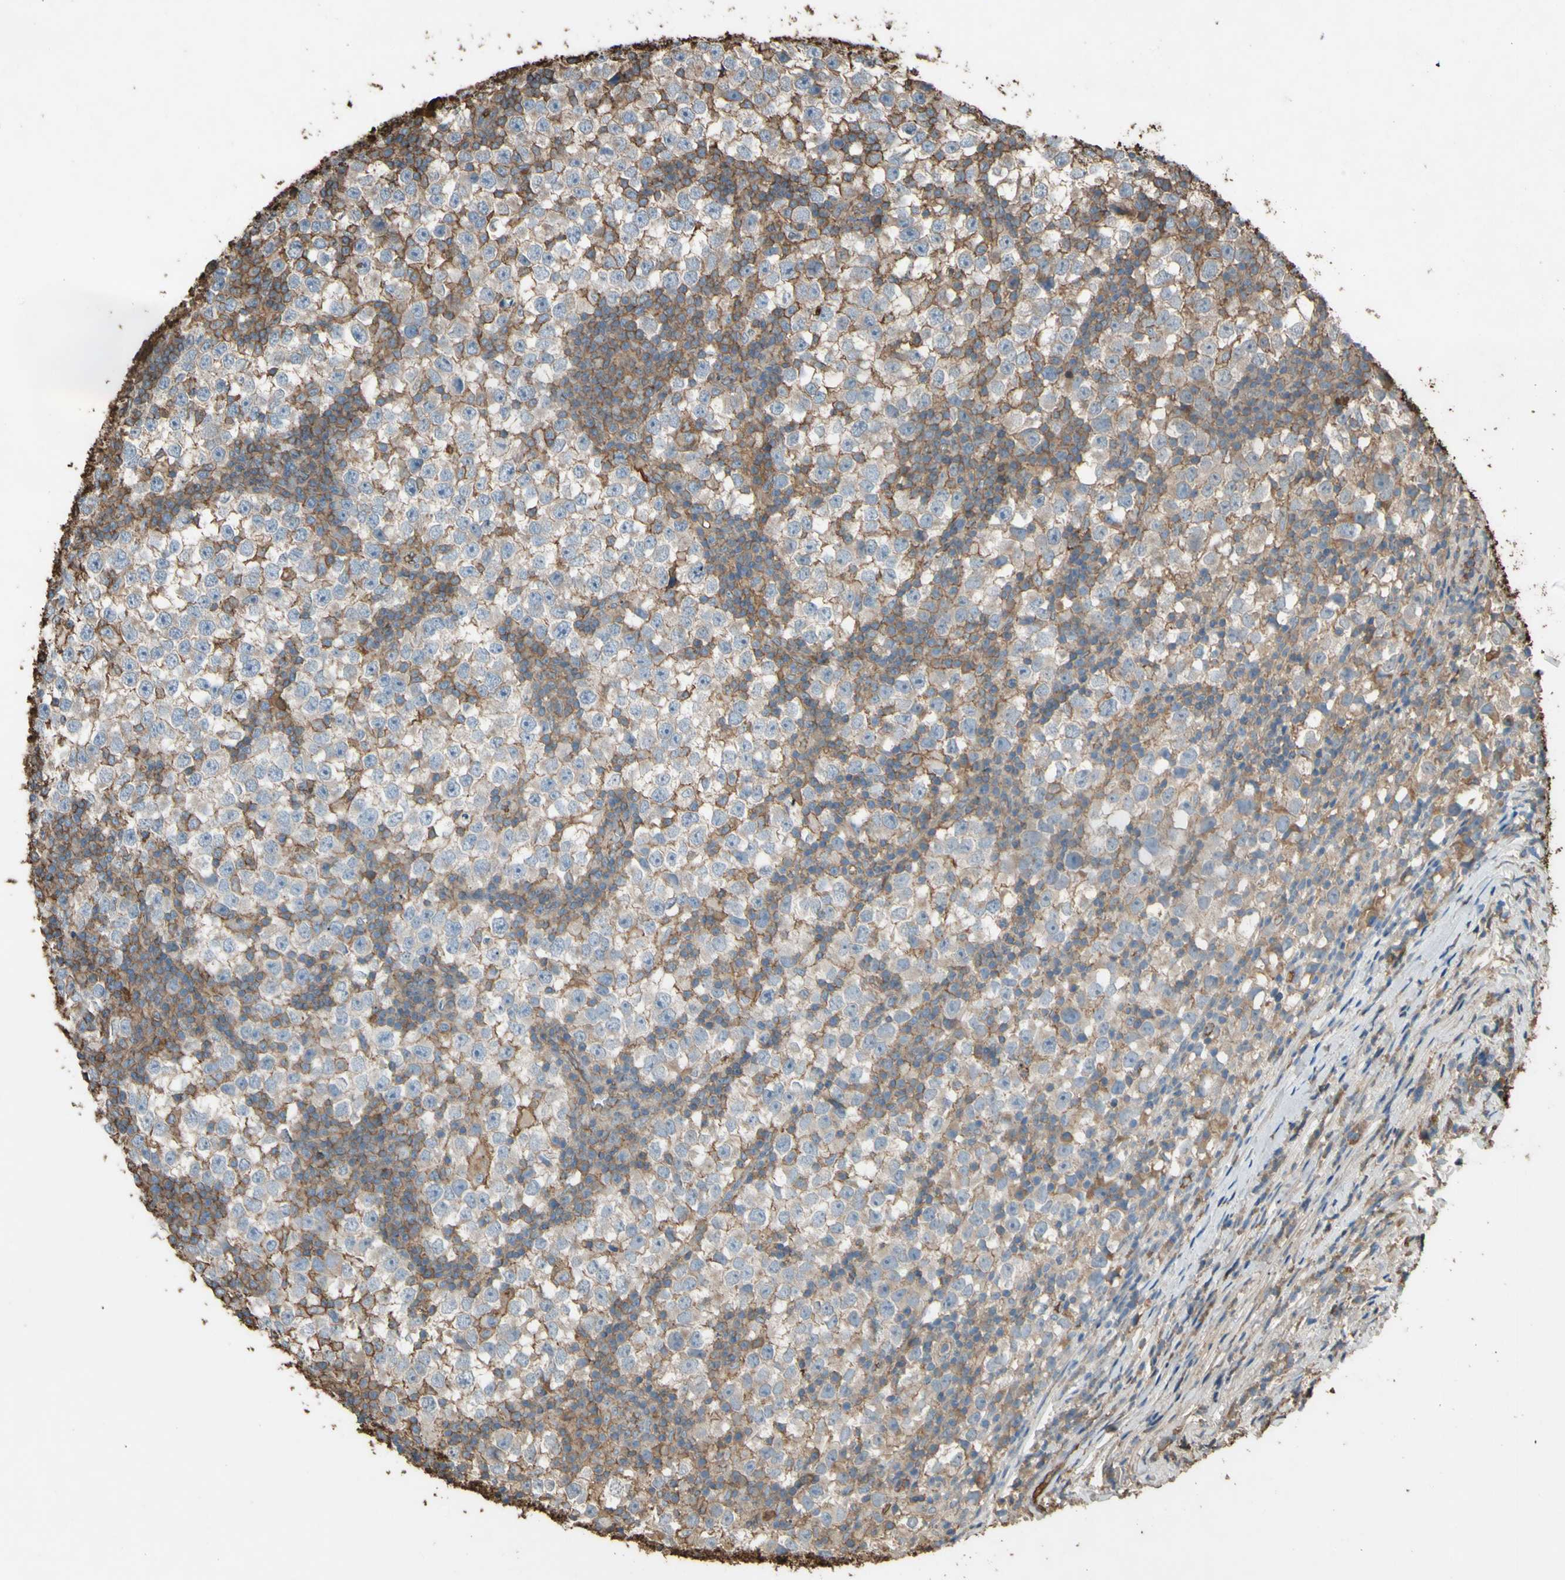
{"staining": {"intensity": "weak", "quantity": "<25%", "location": "cytoplasmic/membranous,nuclear"}, "tissue": "testis cancer", "cell_type": "Tumor cells", "image_type": "cancer", "snomed": [{"axis": "morphology", "description": "Seminoma, NOS"}, {"axis": "topography", "description": "Testis"}], "caption": "Tumor cells are negative for brown protein staining in testis cancer.", "gene": "PTGDS", "patient": {"sex": "male", "age": 65}}